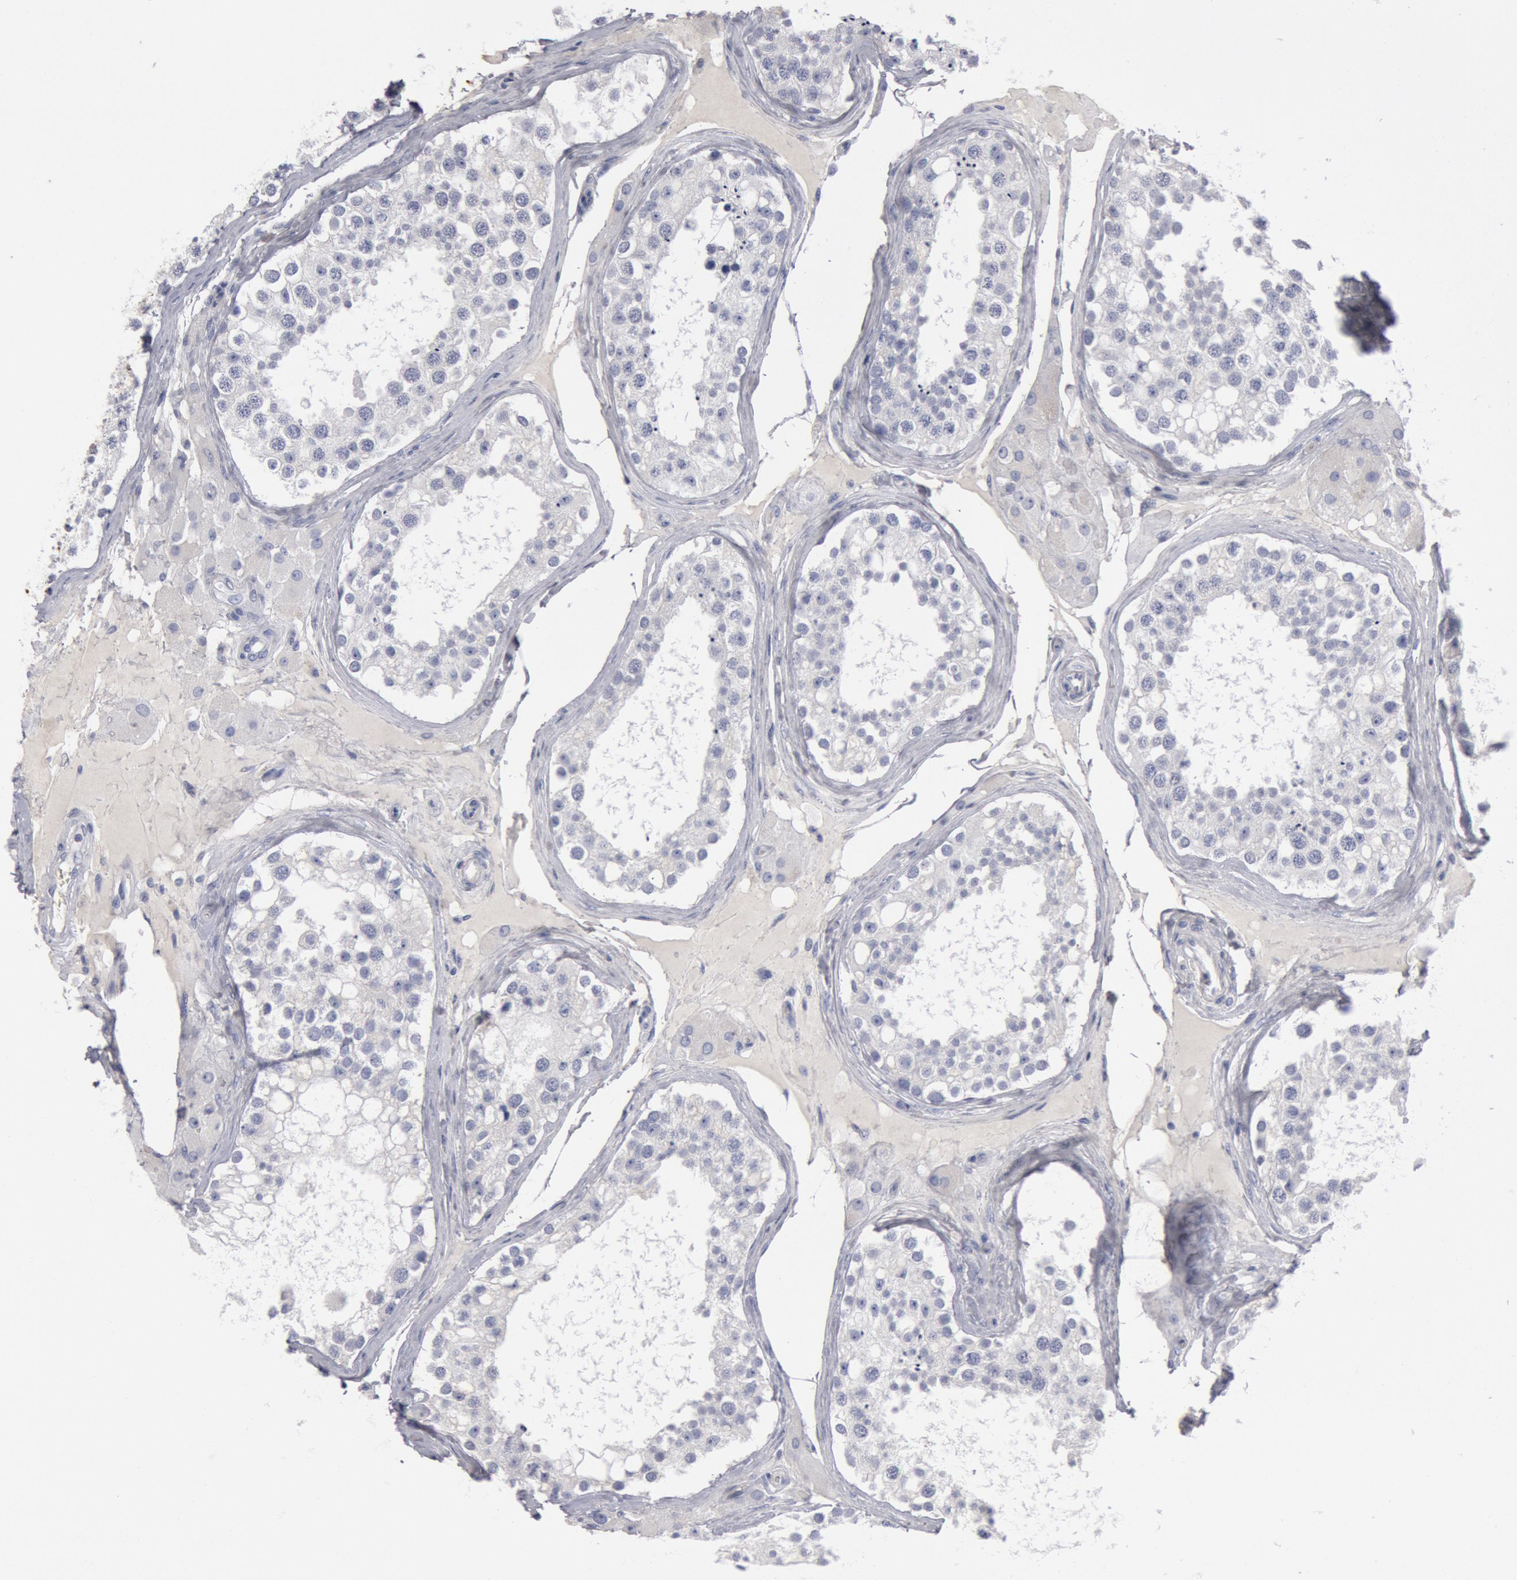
{"staining": {"intensity": "negative", "quantity": "none", "location": "none"}, "tissue": "testis", "cell_type": "Cells in seminiferous ducts", "image_type": "normal", "snomed": [{"axis": "morphology", "description": "Normal tissue, NOS"}, {"axis": "topography", "description": "Testis"}], "caption": "High magnification brightfield microscopy of normal testis stained with DAB (3,3'-diaminobenzidine) (brown) and counterstained with hematoxylin (blue): cells in seminiferous ducts show no significant staining.", "gene": "FOXA2", "patient": {"sex": "male", "age": 68}}